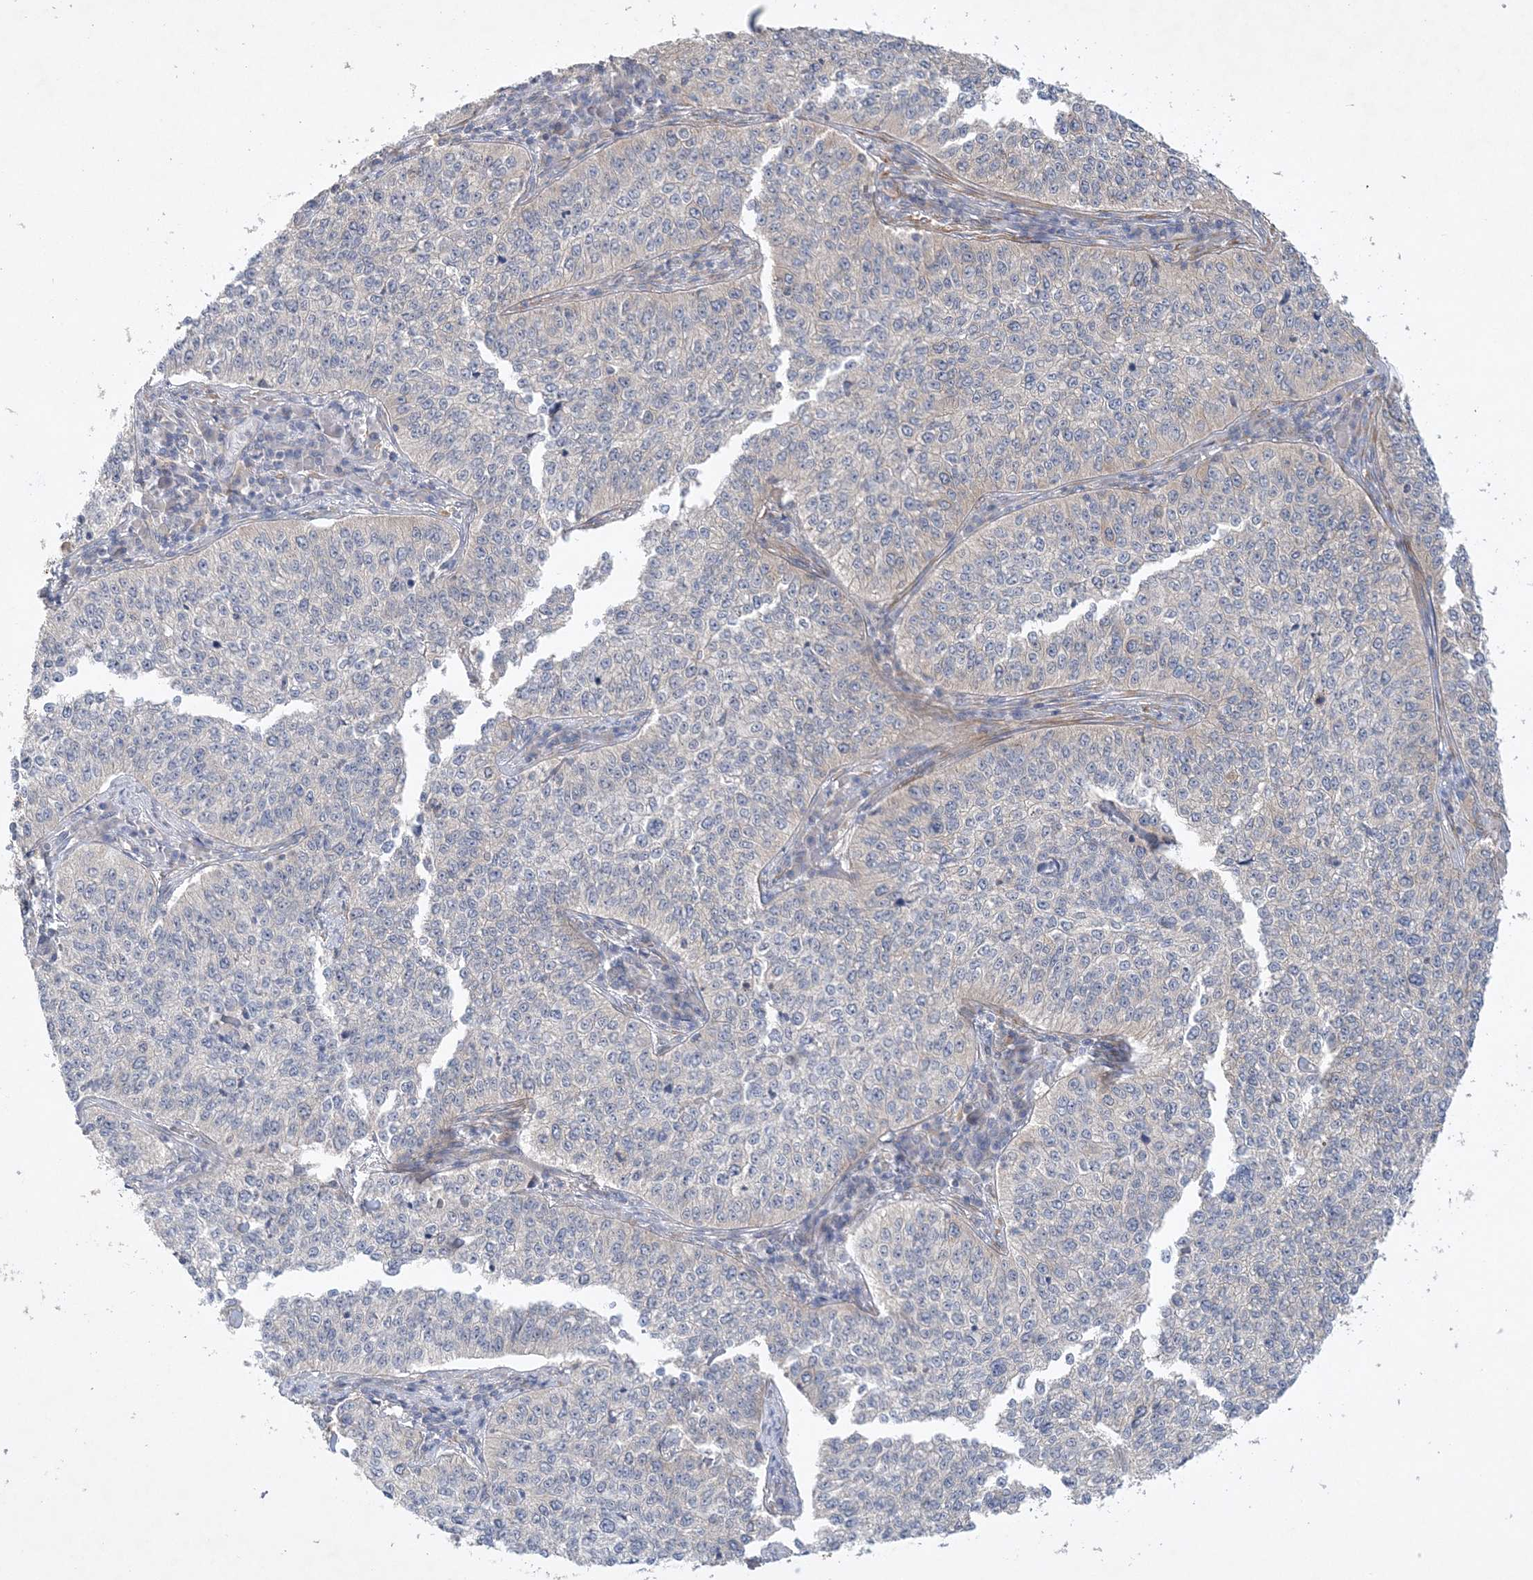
{"staining": {"intensity": "negative", "quantity": "none", "location": "none"}, "tissue": "cervical cancer", "cell_type": "Tumor cells", "image_type": "cancer", "snomed": [{"axis": "morphology", "description": "Squamous cell carcinoma, NOS"}, {"axis": "topography", "description": "Cervix"}], "caption": "Immunohistochemistry image of neoplastic tissue: human cervical cancer (squamous cell carcinoma) stained with DAB reveals no significant protein staining in tumor cells. (Brightfield microscopy of DAB (3,3'-diaminobenzidine) immunohistochemistry (IHC) at high magnification).", "gene": "MAP4K5", "patient": {"sex": "female", "age": 35}}